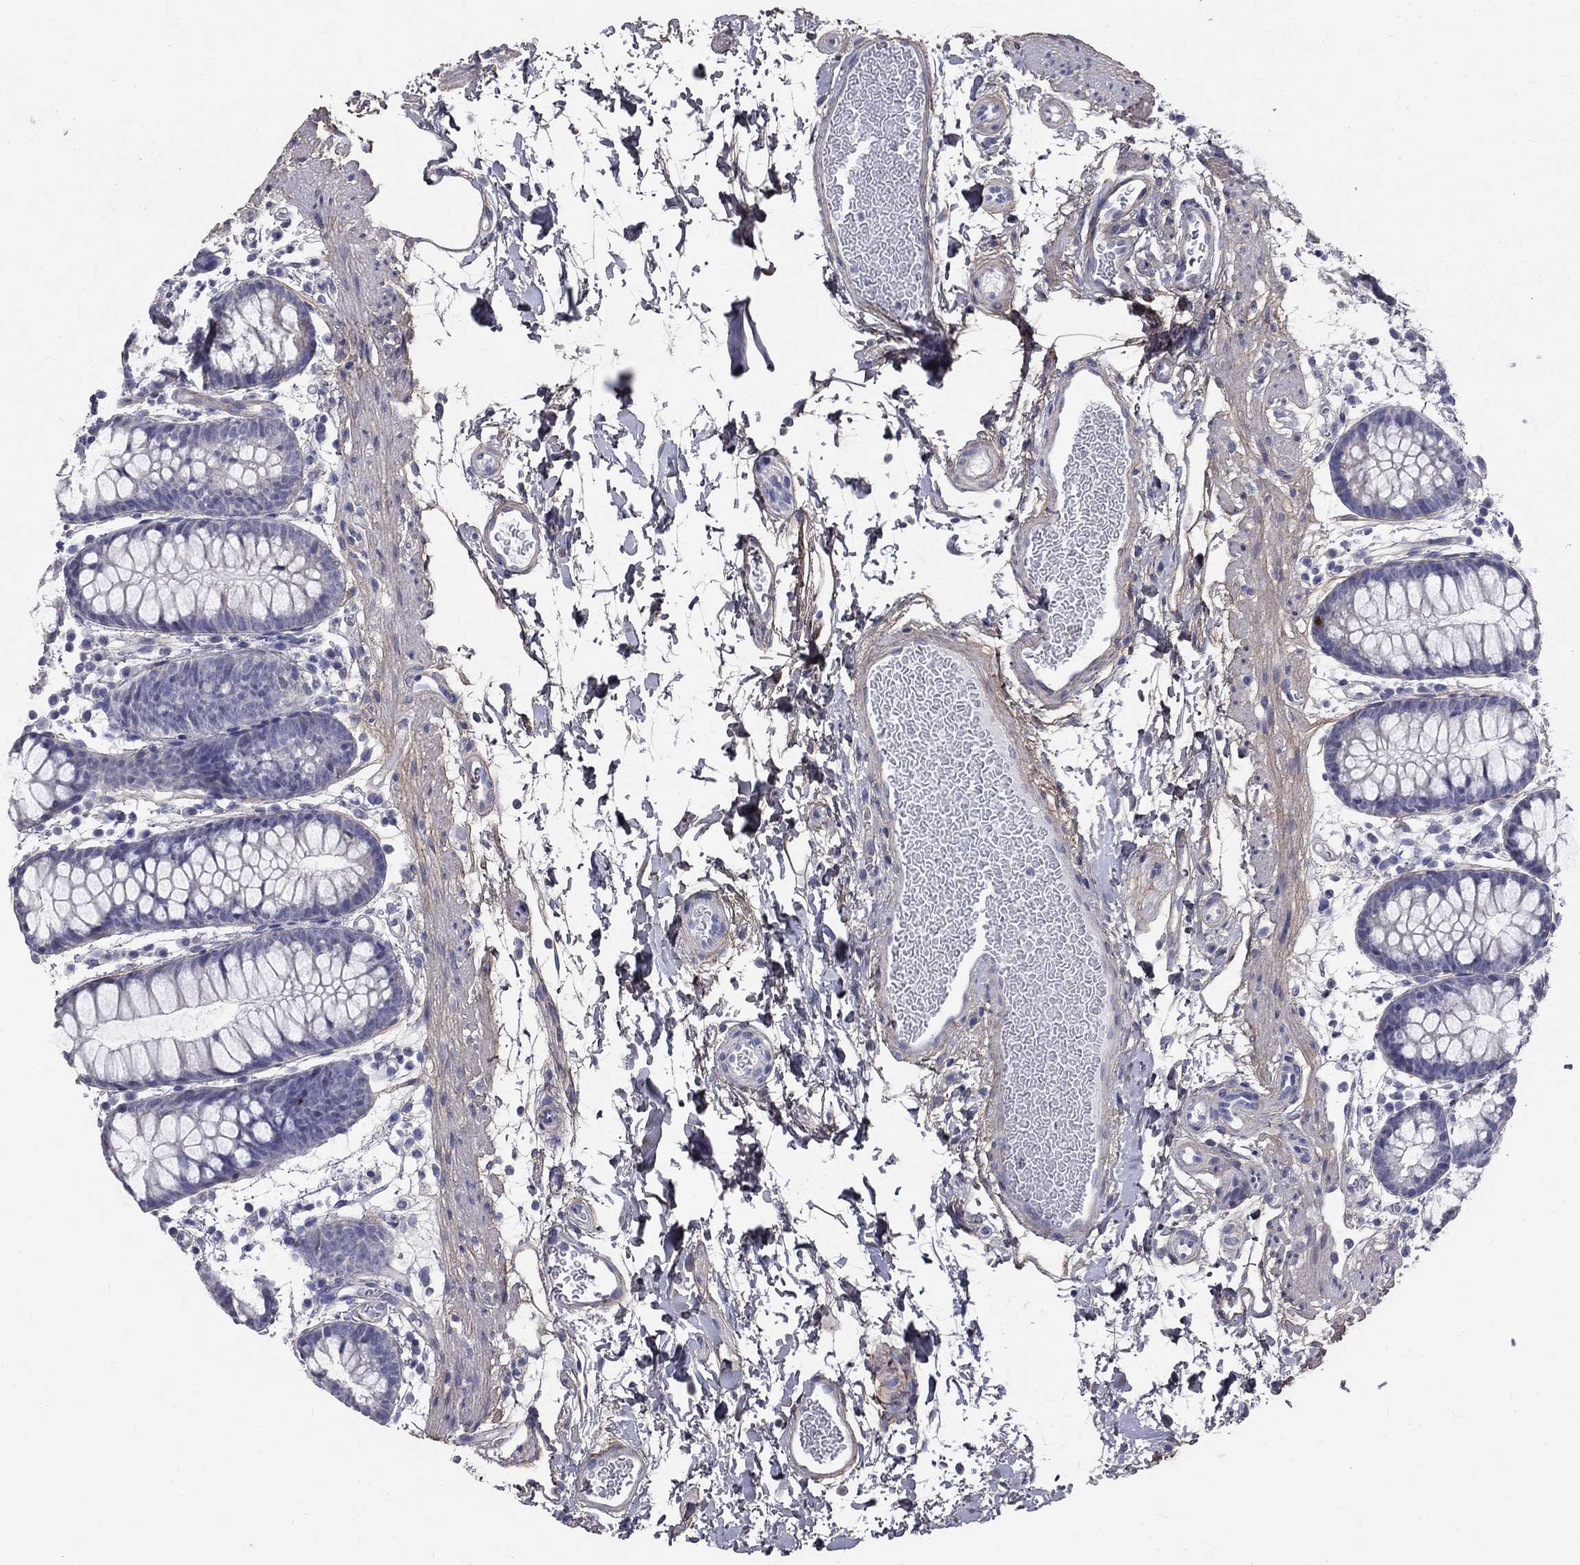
{"staining": {"intensity": "negative", "quantity": "none", "location": "none"}, "tissue": "rectum", "cell_type": "Glandular cells", "image_type": "normal", "snomed": [{"axis": "morphology", "description": "Normal tissue, NOS"}, {"axis": "topography", "description": "Rectum"}], "caption": "Benign rectum was stained to show a protein in brown. There is no significant staining in glandular cells. Brightfield microscopy of immunohistochemistry (IHC) stained with DAB (brown) and hematoxylin (blue), captured at high magnification.", "gene": "ANXA10", "patient": {"sex": "male", "age": 57}}